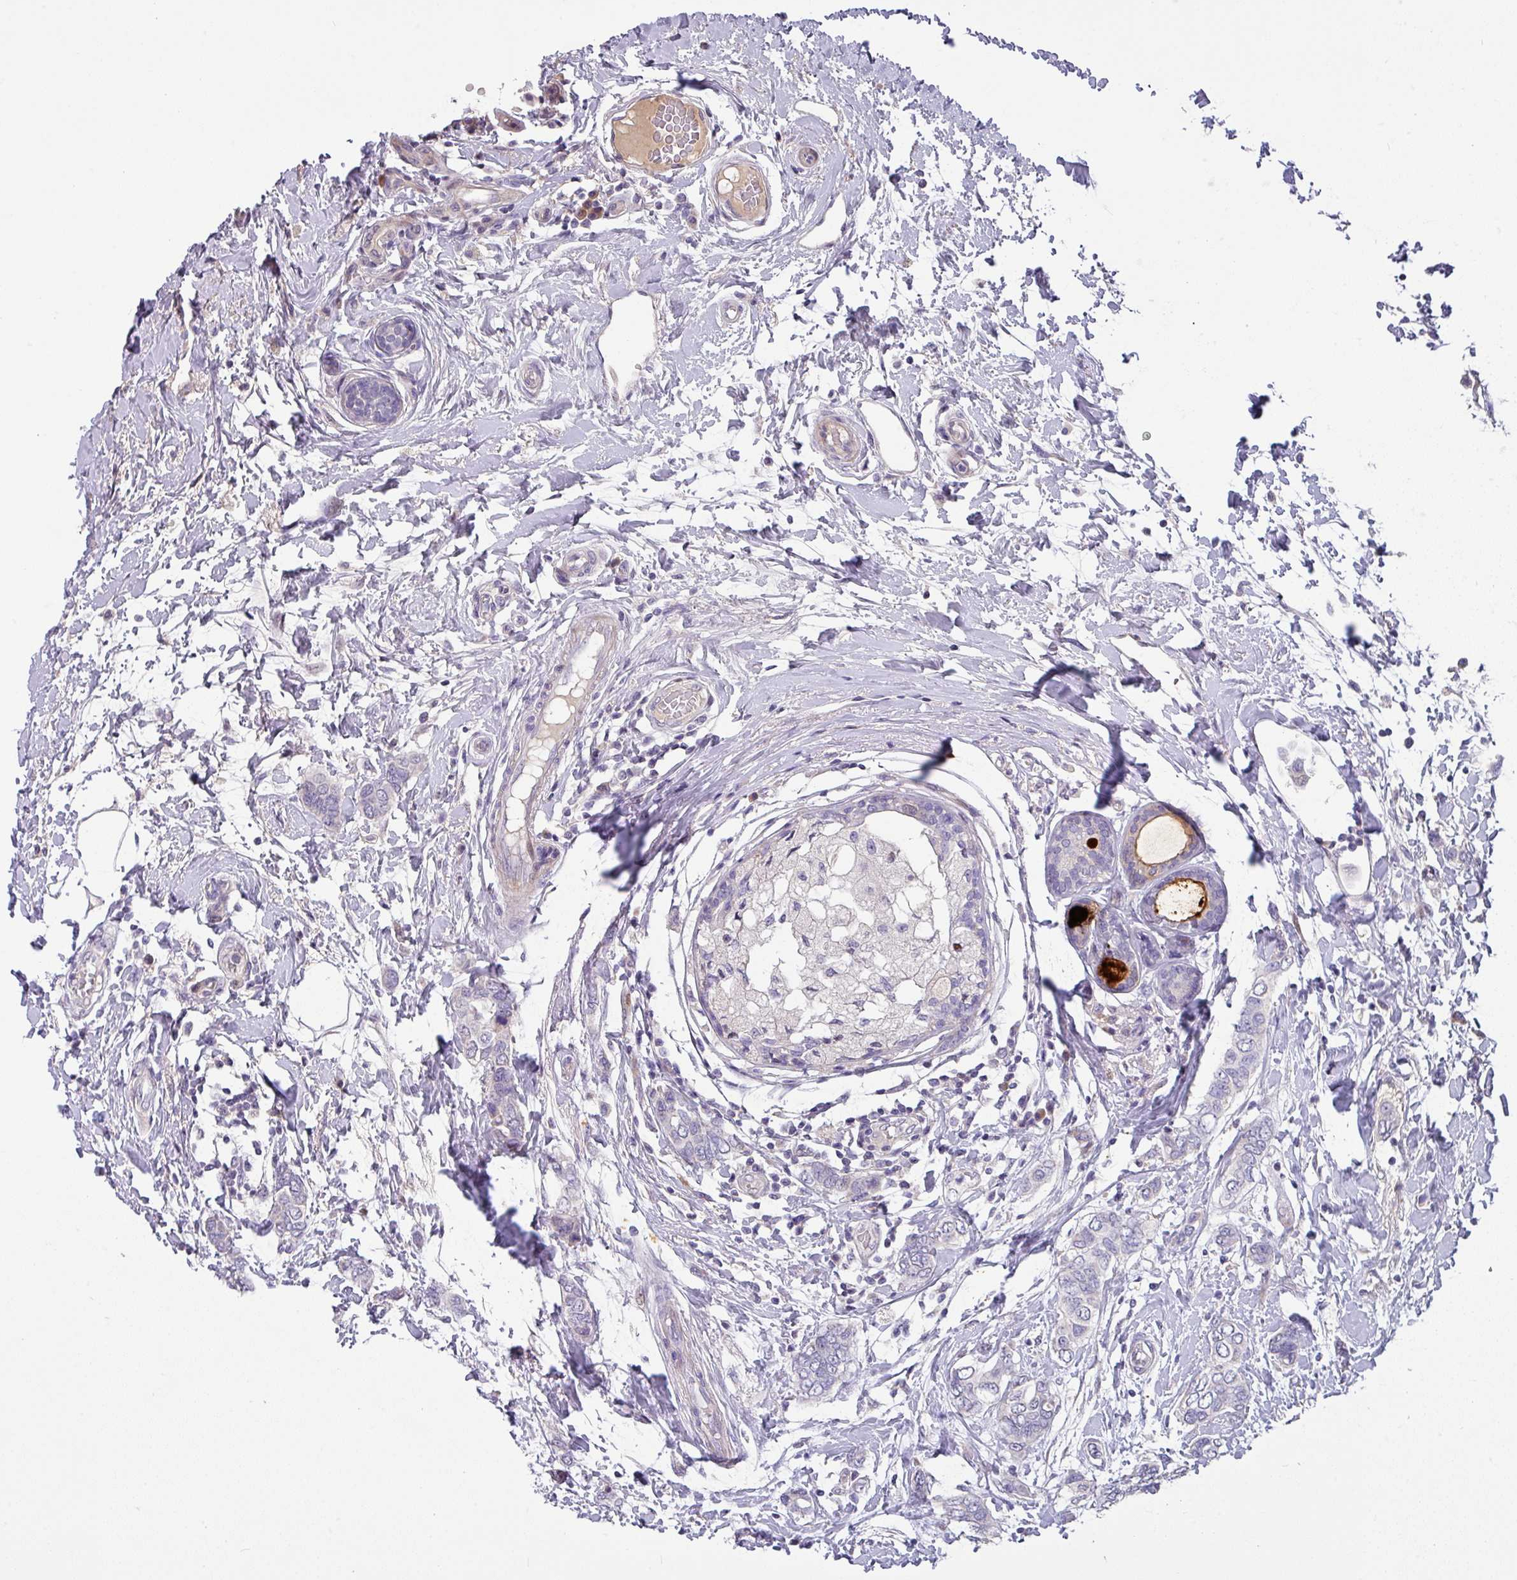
{"staining": {"intensity": "negative", "quantity": "none", "location": "none"}, "tissue": "breast cancer", "cell_type": "Tumor cells", "image_type": "cancer", "snomed": [{"axis": "morphology", "description": "Lobular carcinoma"}, {"axis": "topography", "description": "Breast"}], "caption": "Immunohistochemistry (IHC) of breast lobular carcinoma demonstrates no staining in tumor cells. The staining is performed using DAB (3,3'-diaminobenzidine) brown chromogen with nuclei counter-stained in using hematoxylin.", "gene": "KLHL3", "patient": {"sex": "female", "age": 51}}